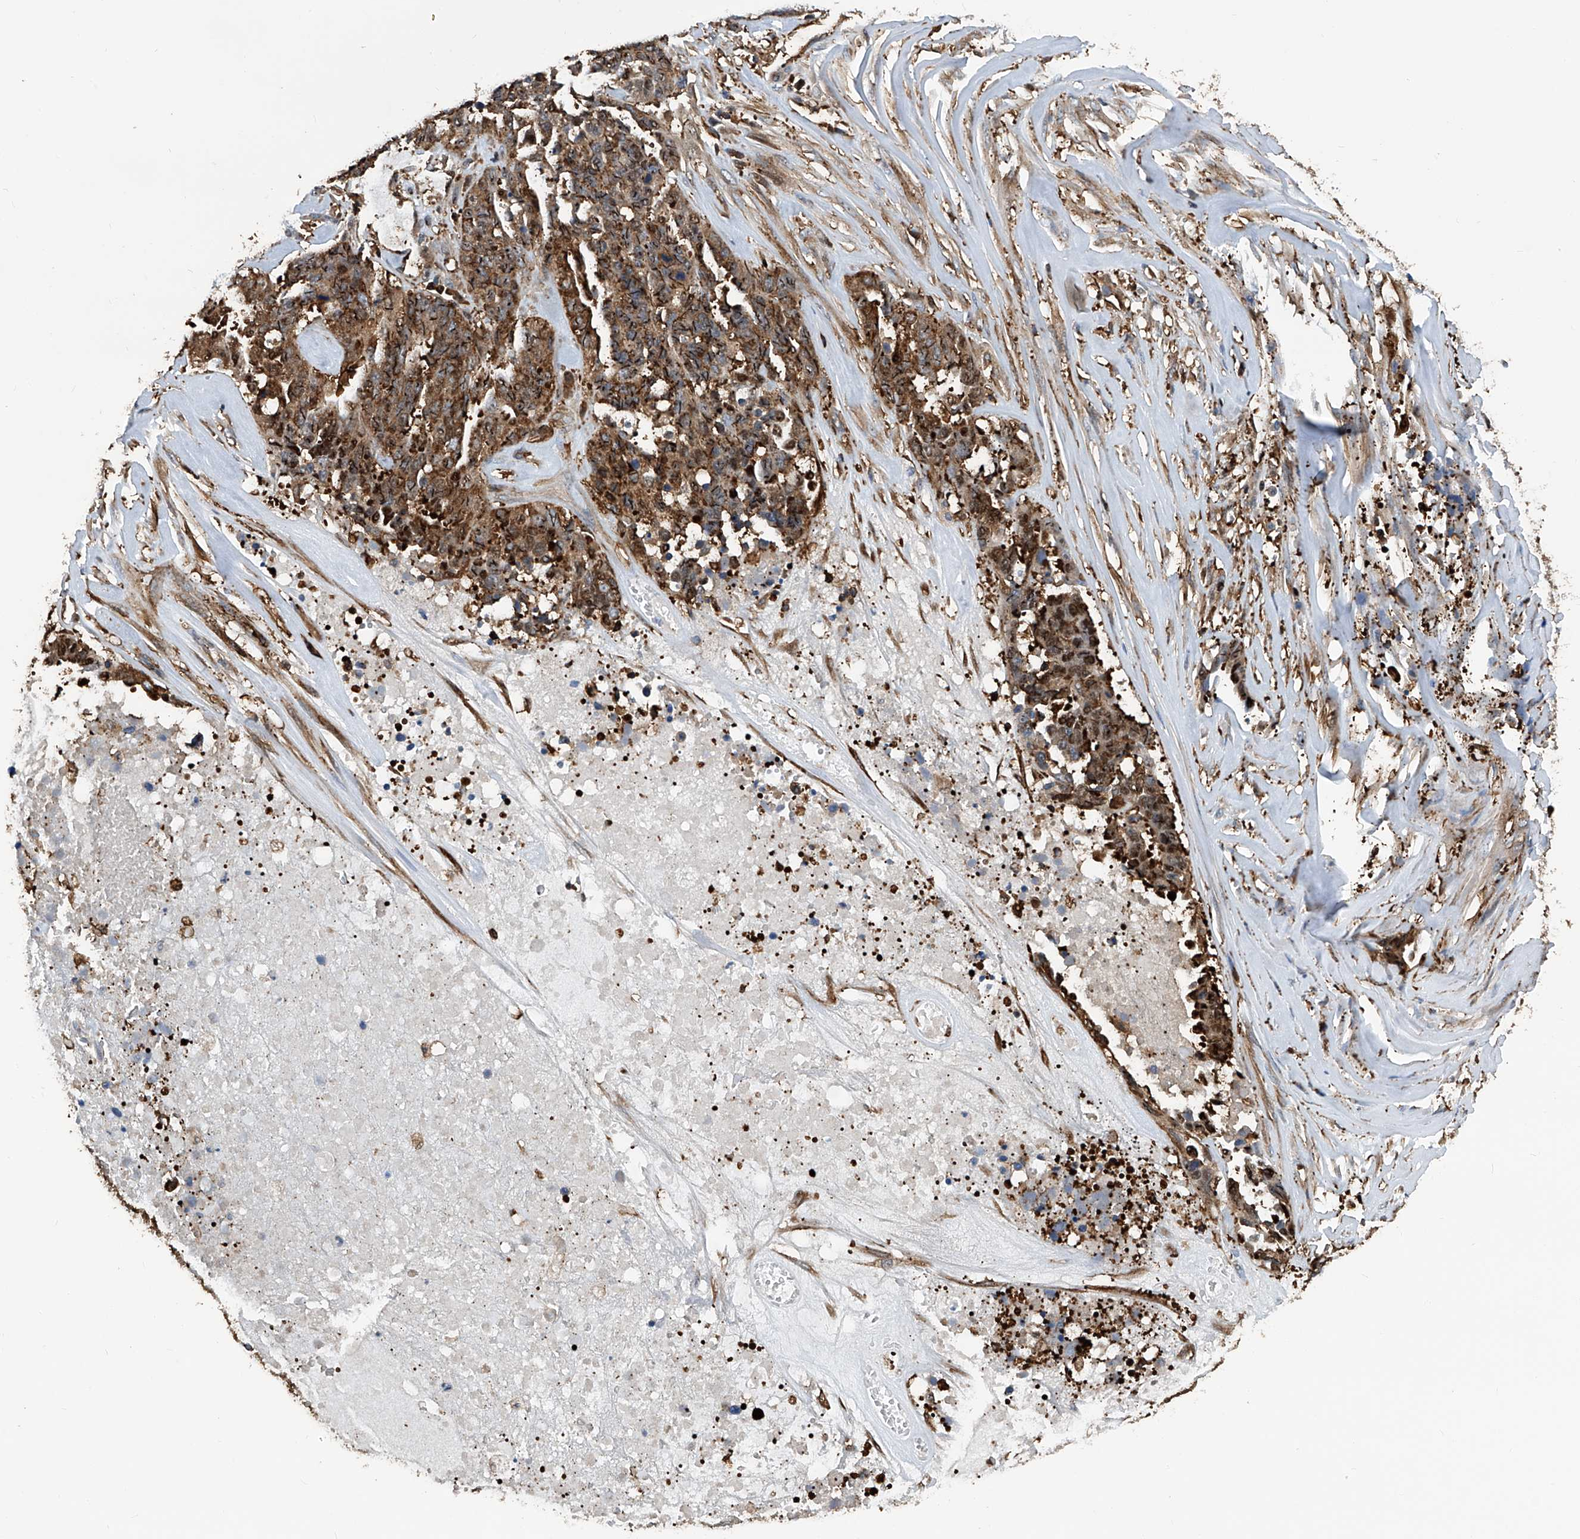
{"staining": {"intensity": "moderate", "quantity": ">75%", "location": "cytoplasmic/membranous,nuclear"}, "tissue": "ovarian cancer", "cell_type": "Tumor cells", "image_type": "cancer", "snomed": [{"axis": "morphology", "description": "Cystadenocarcinoma, serous, NOS"}, {"axis": "topography", "description": "Ovary"}], "caption": "Immunohistochemistry (DAB) staining of human ovarian cancer (serous cystadenocarcinoma) shows moderate cytoplasmic/membranous and nuclear protein expression in approximately >75% of tumor cells.", "gene": "ZNF484", "patient": {"sex": "female", "age": 44}}